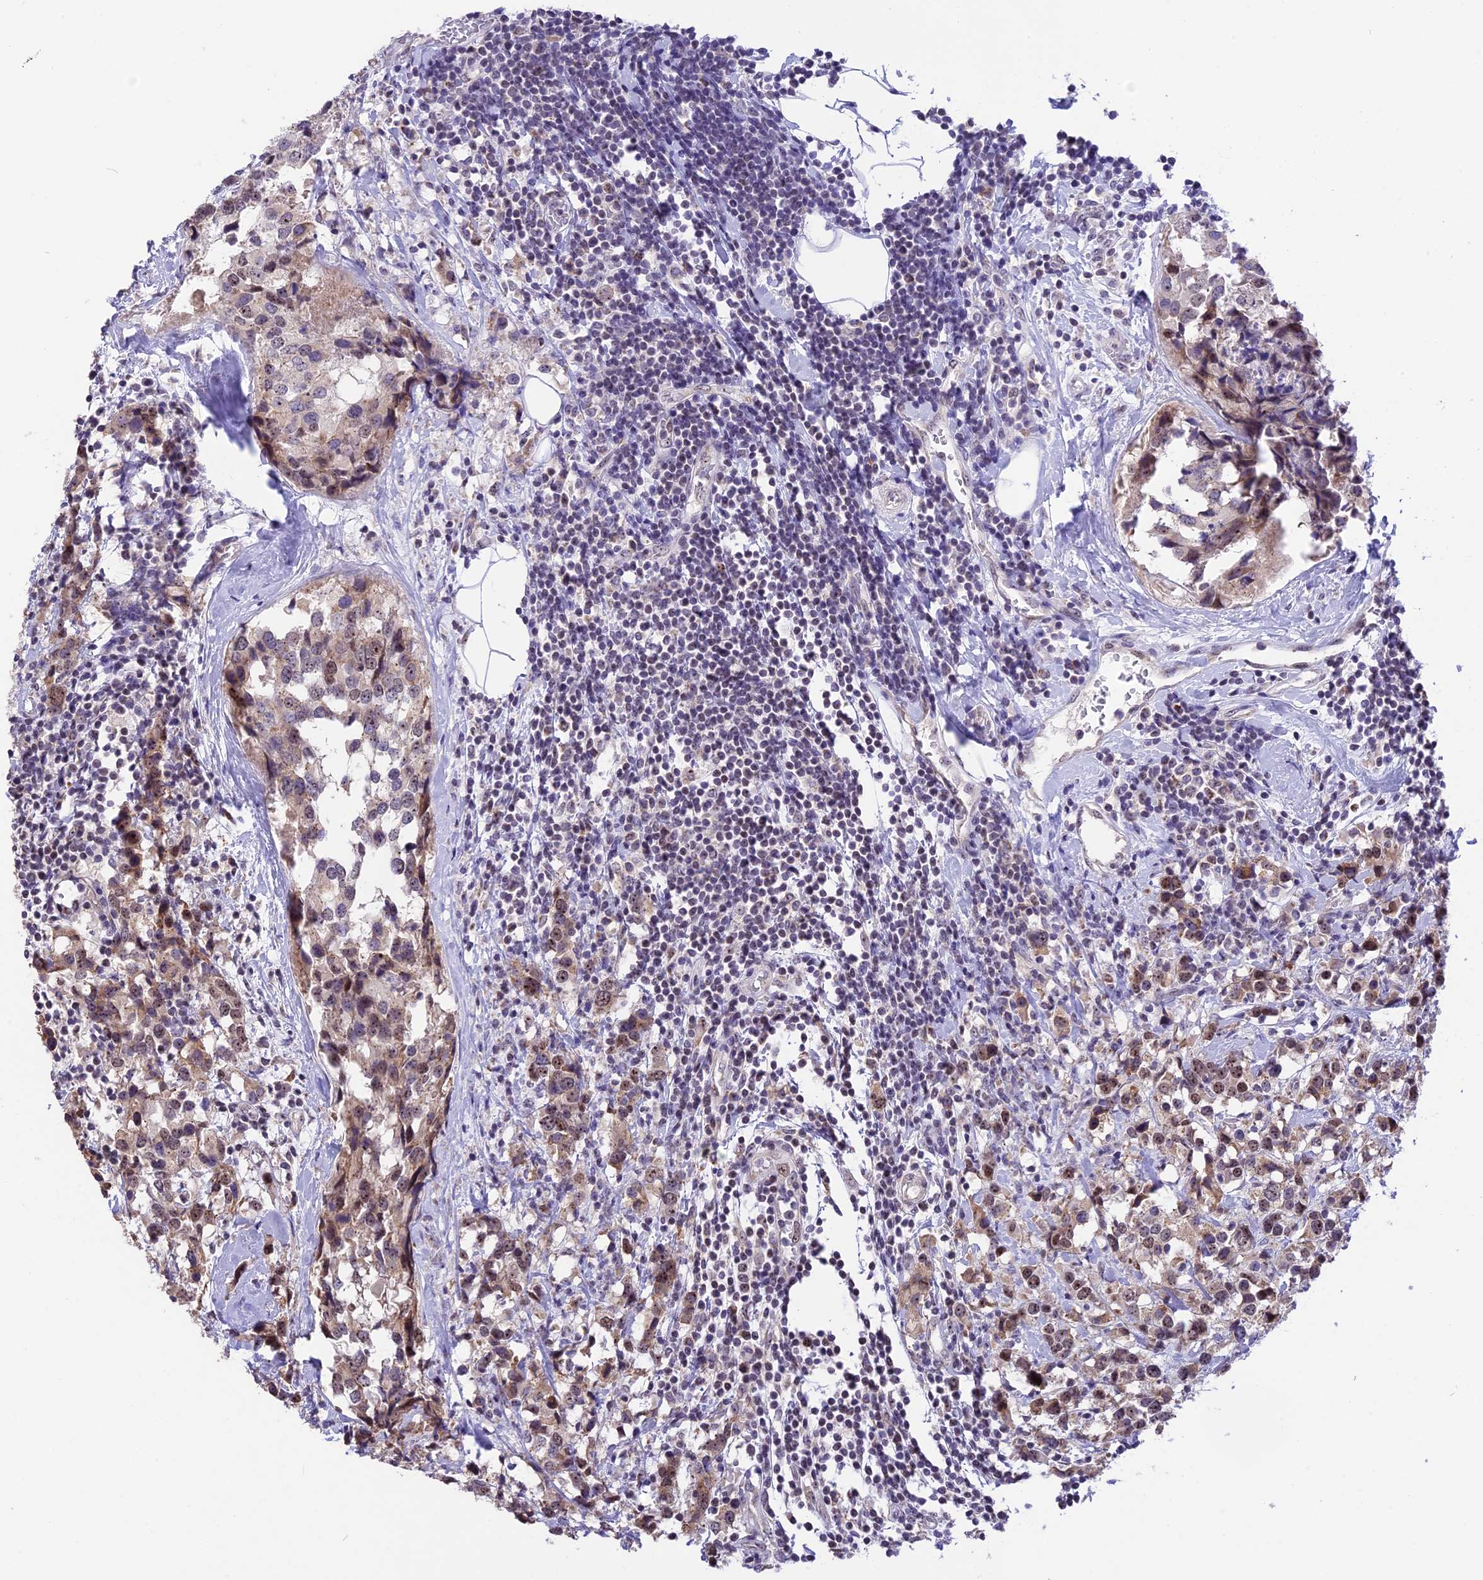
{"staining": {"intensity": "weak", "quantity": ">75%", "location": "cytoplasmic/membranous,nuclear"}, "tissue": "breast cancer", "cell_type": "Tumor cells", "image_type": "cancer", "snomed": [{"axis": "morphology", "description": "Lobular carcinoma"}, {"axis": "topography", "description": "Breast"}], "caption": "Lobular carcinoma (breast) tissue demonstrates weak cytoplasmic/membranous and nuclear positivity in approximately >75% of tumor cells, visualized by immunohistochemistry.", "gene": "CMSS1", "patient": {"sex": "female", "age": 59}}